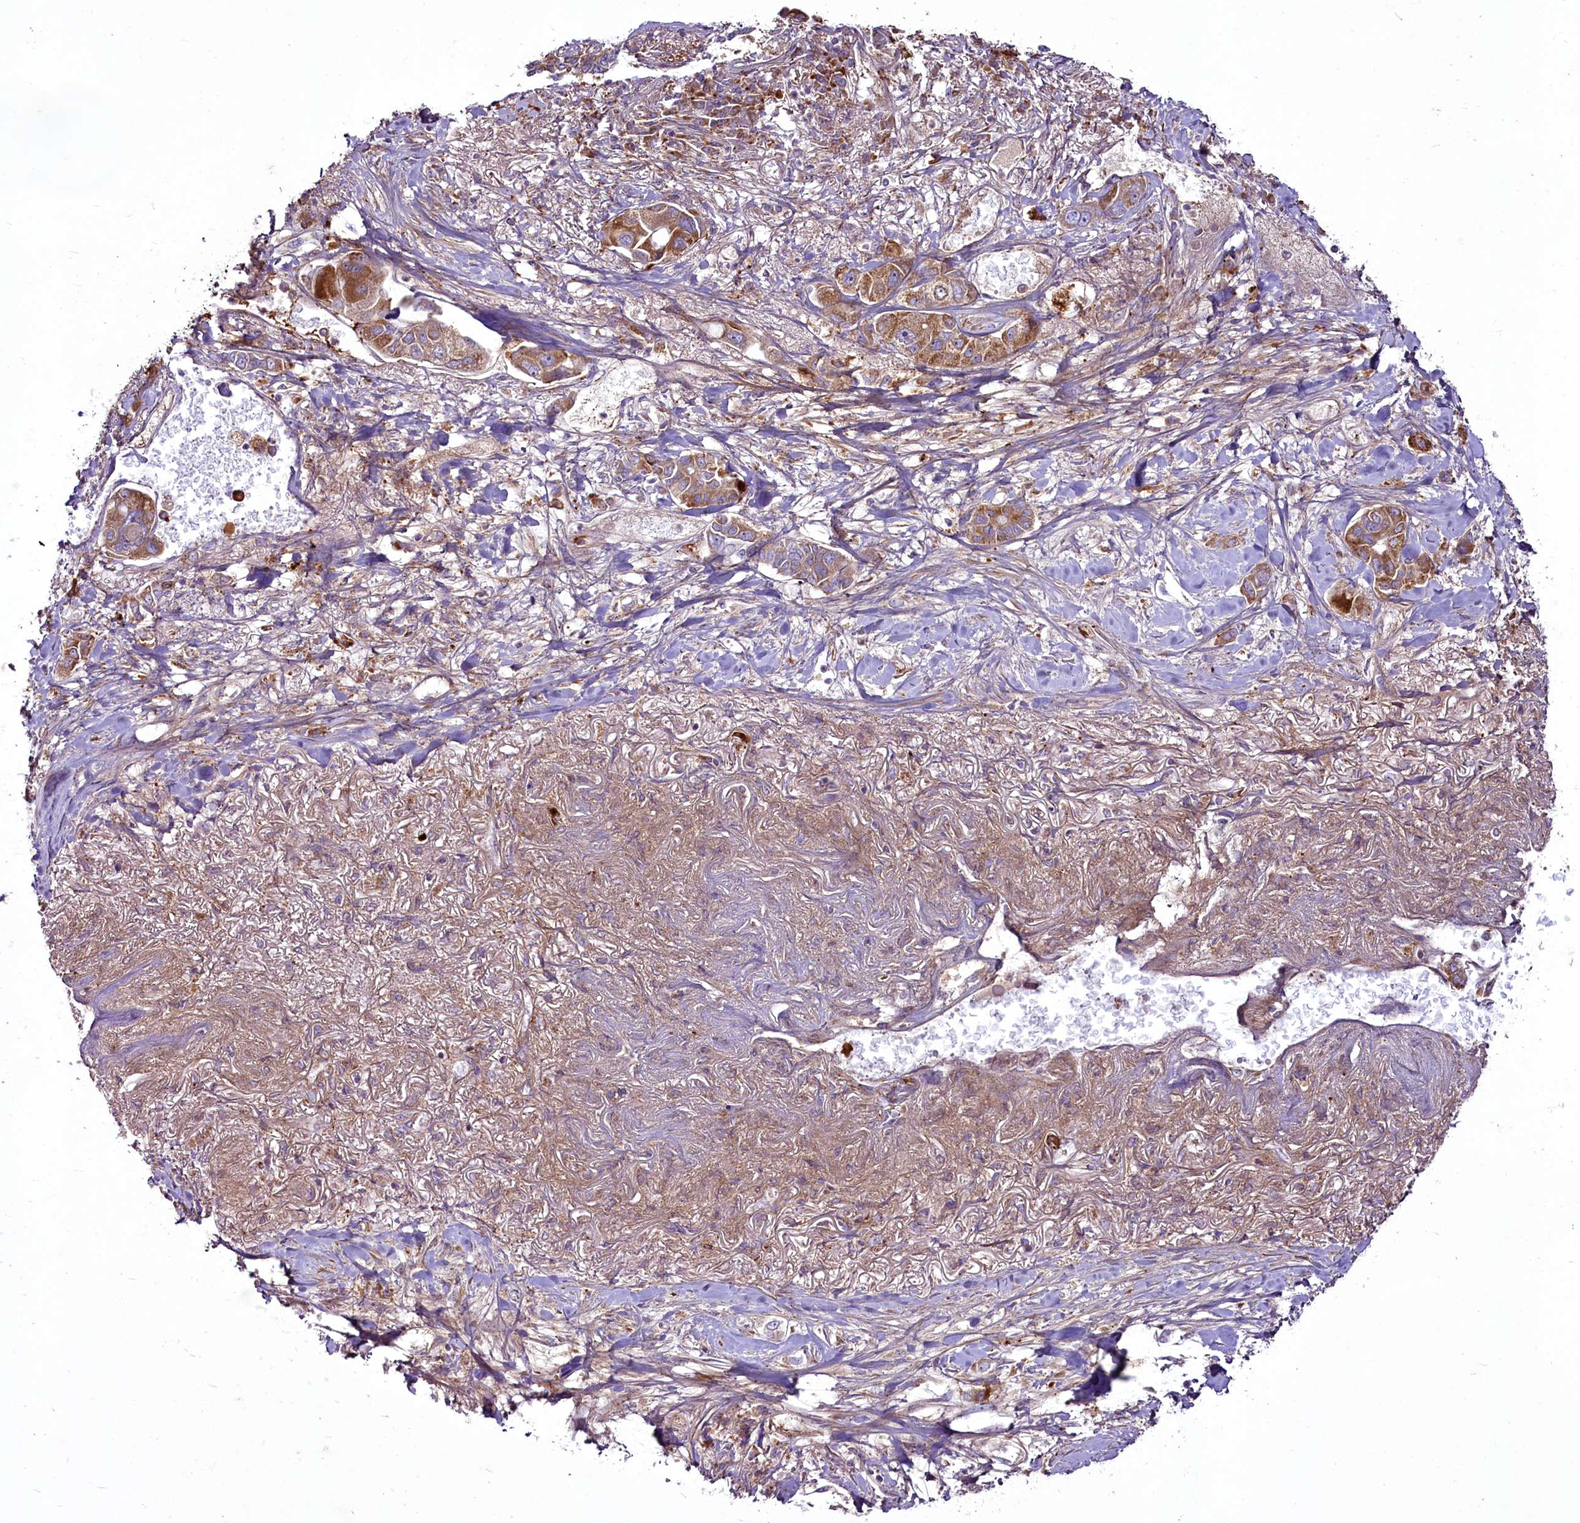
{"staining": {"intensity": "moderate", "quantity": ">75%", "location": "cytoplasmic/membranous"}, "tissue": "lung cancer", "cell_type": "Tumor cells", "image_type": "cancer", "snomed": [{"axis": "morphology", "description": "Adenocarcinoma, NOS"}, {"axis": "topography", "description": "Lung"}], "caption": "DAB (3,3'-diaminobenzidine) immunohistochemical staining of adenocarcinoma (lung) exhibits moderate cytoplasmic/membranous protein staining in about >75% of tumor cells.", "gene": "RSBN1", "patient": {"sex": "male", "age": 49}}